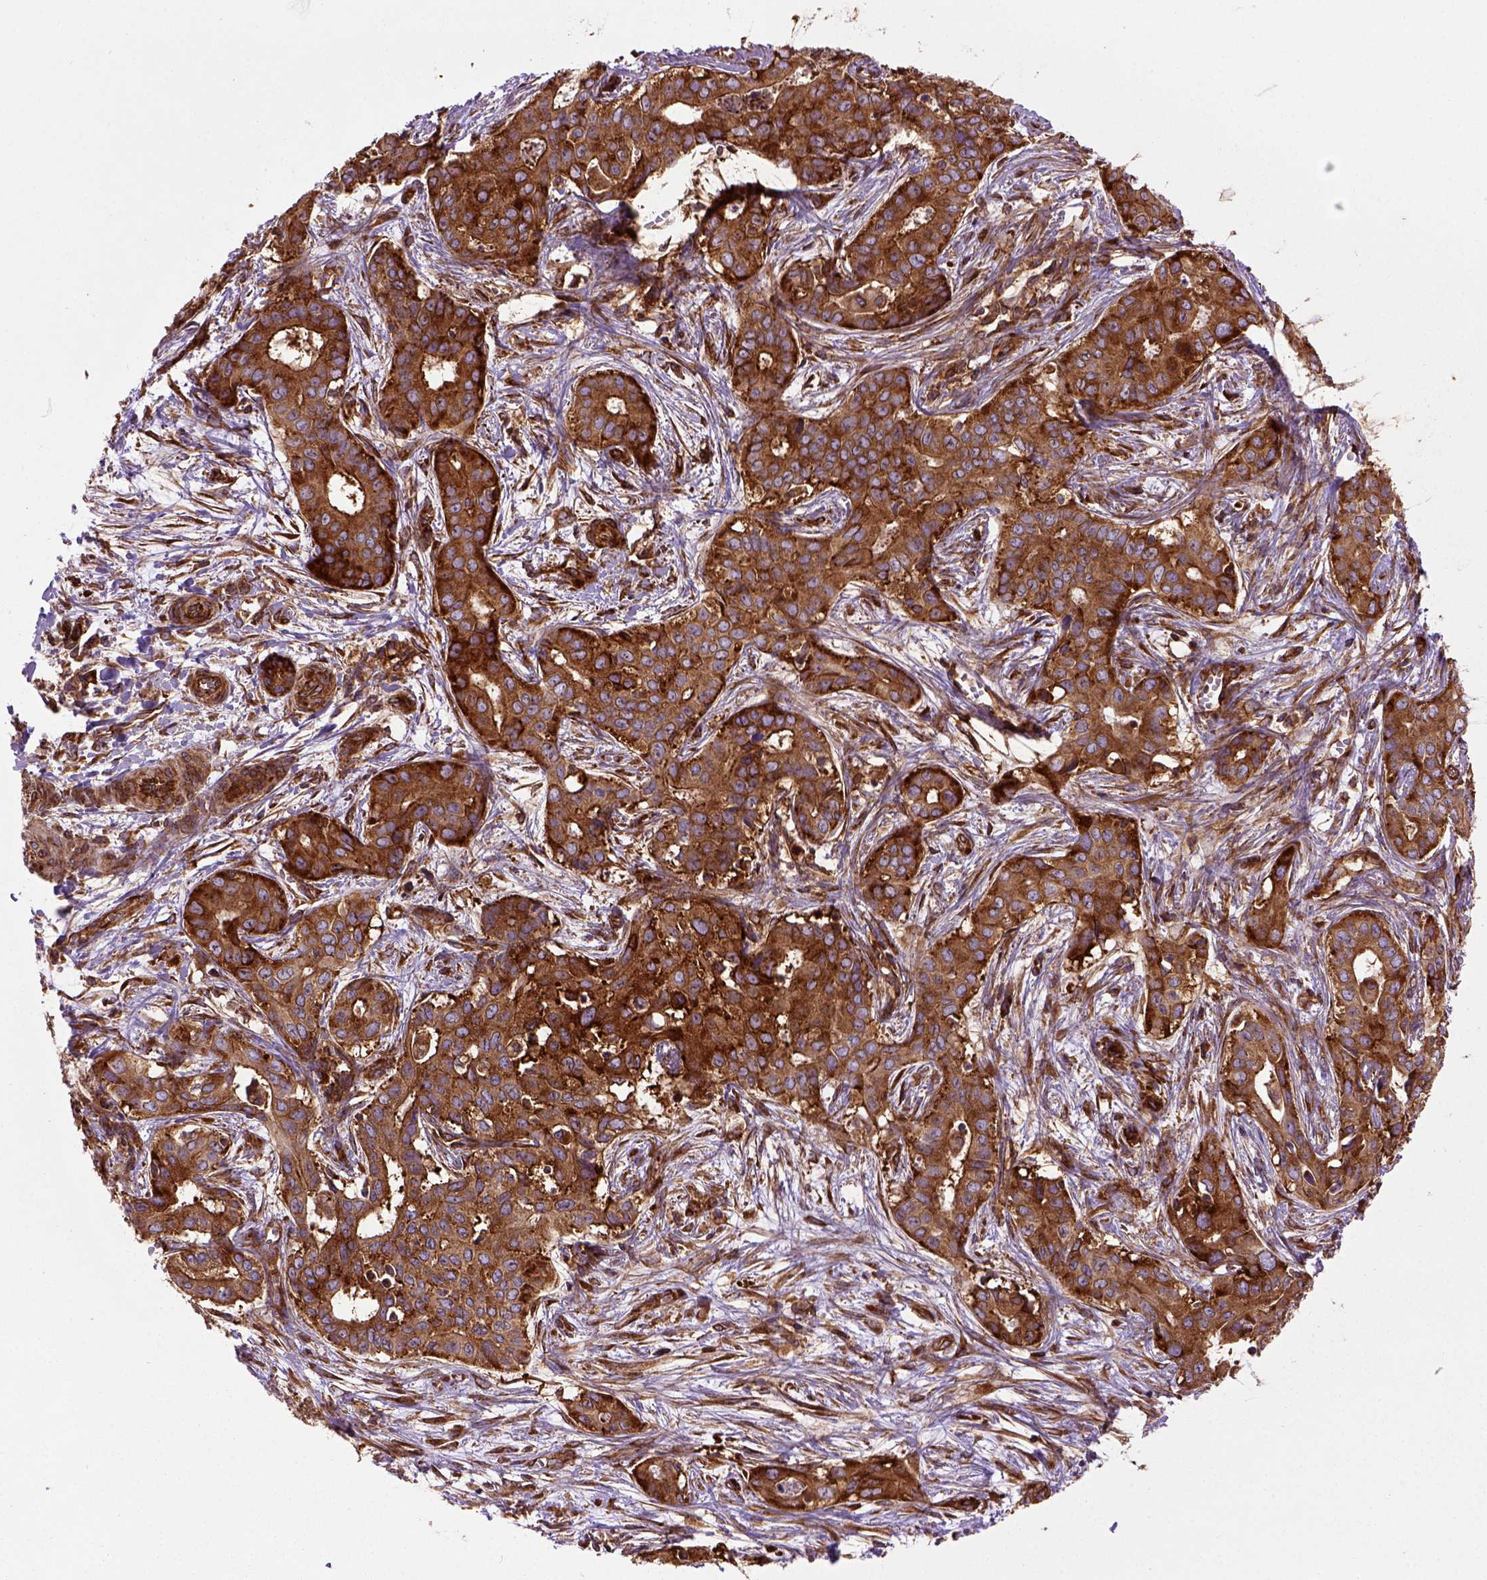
{"staining": {"intensity": "strong", "quantity": ">75%", "location": "cytoplasmic/membranous"}, "tissue": "liver cancer", "cell_type": "Tumor cells", "image_type": "cancer", "snomed": [{"axis": "morphology", "description": "Cholangiocarcinoma"}, {"axis": "topography", "description": "Liver"}], "caption": "Human cholangiocarcinoma (liver) stained with a brown dye shows strong cytoplasmic/membranous positive positivity in approximately >75% of tumor cells.", "gene": "CAPRIN1", "patient": {"sex": "female", "age": 65}}